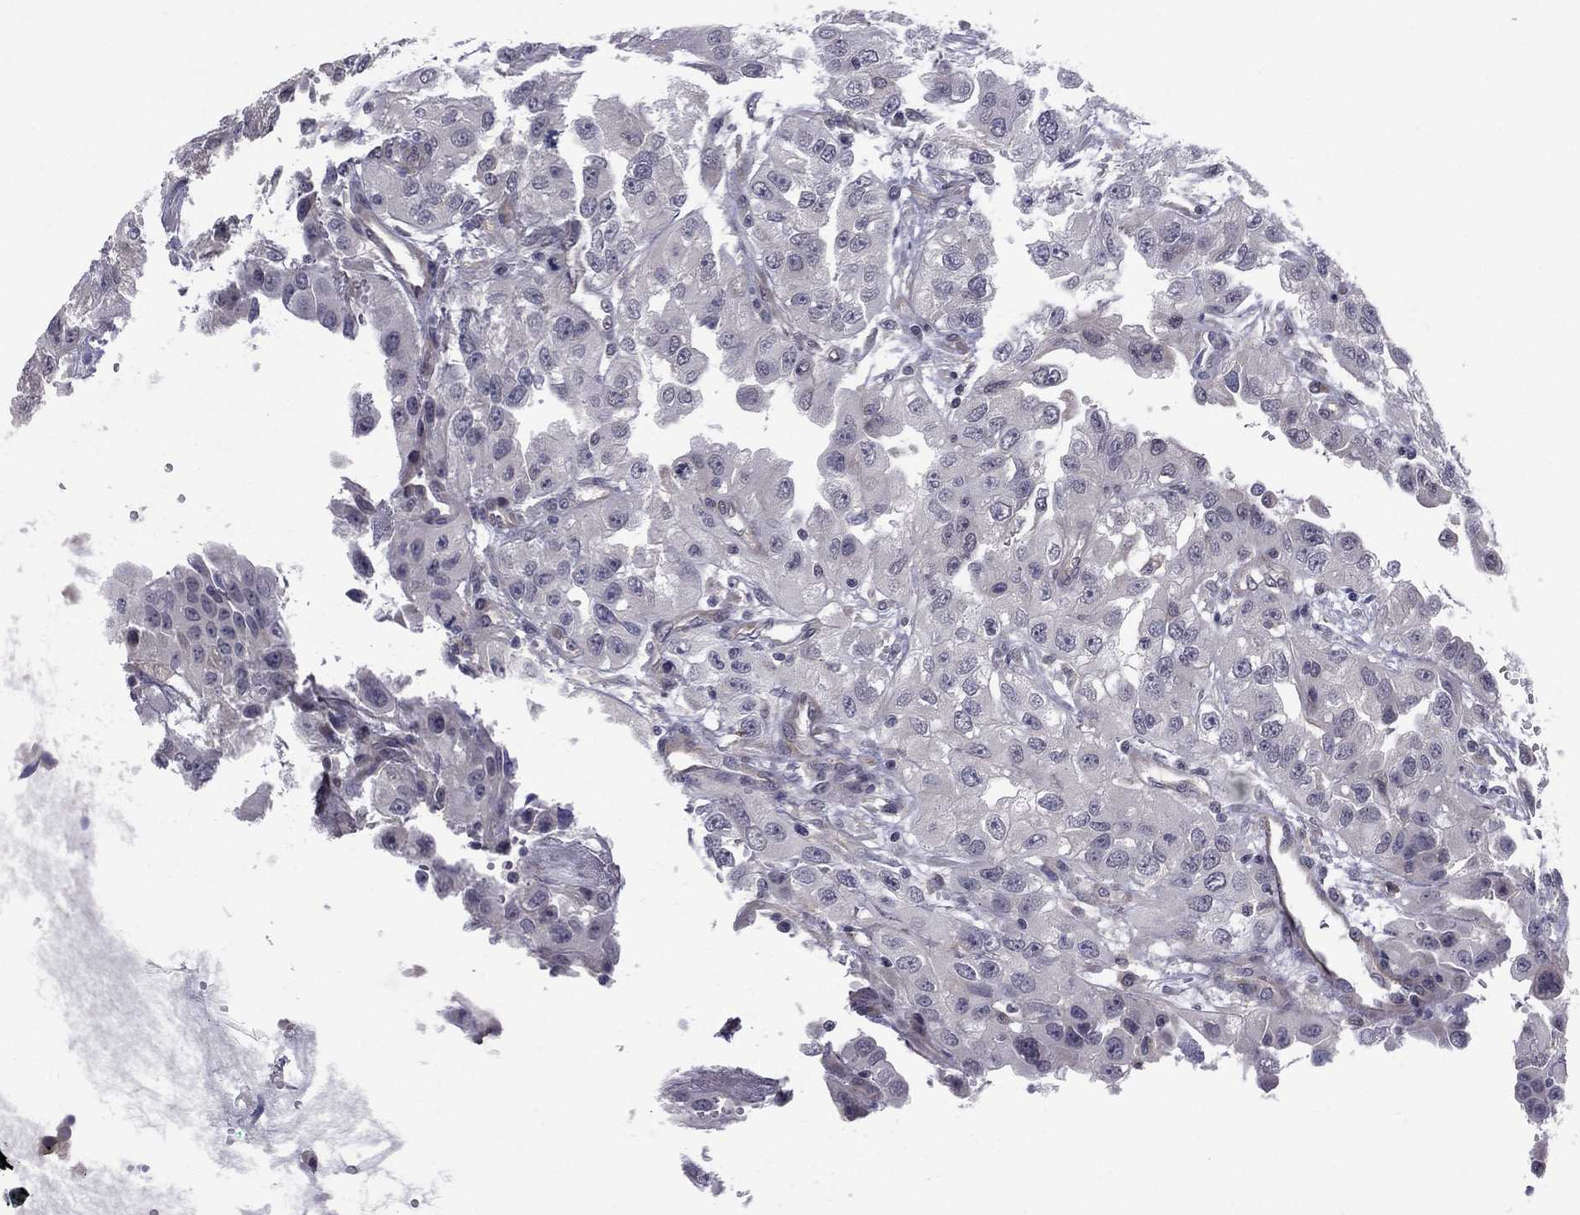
{"staining": {"intensity": "negative", "quantity": "none", "location": "none"}, "tissue": "renal cancer", "cell_type": "Tumor cells", "image_type": "cancer", "snomed": [{"axis": "morphology", "description": "Adenocarcinoma, NOS"}, {"axis": "topography", "description": "Kidney"}], "caption": "Immunohistochemical staining of human renal cancer (adenocarcinoma) displays no significant positivity in tumor cells.", "gene": "ACTRT2", "patient": {"sex": "male", "age": 64}}